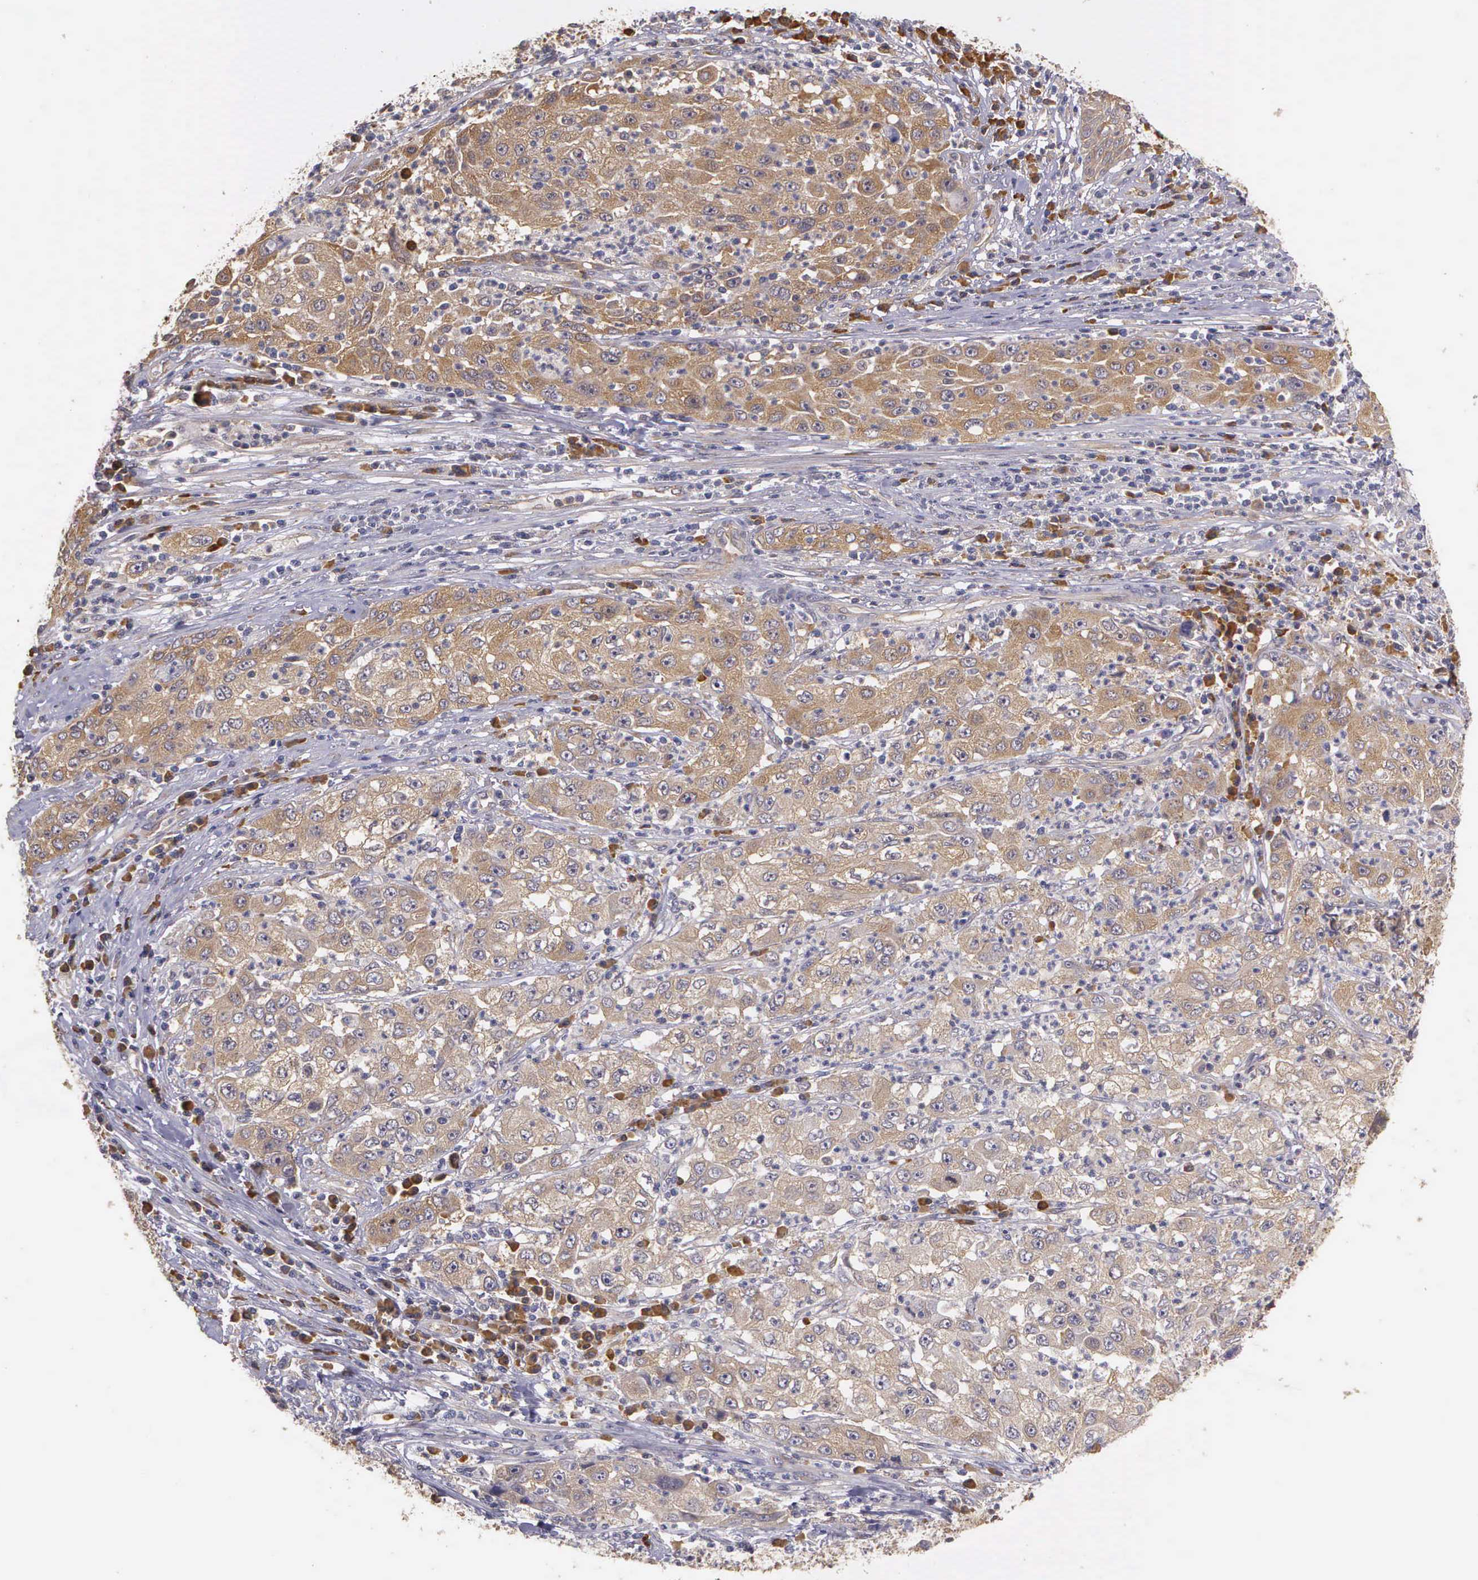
{"staining": {"intensity": "moderate", "quantity": ">75%", "location": "cytoplasmic/membranous"}, "tissue": "cervical cancer", "cell_type": "Tumor cells", "image_type": "cancer", "snomed": [{"axis": "morphology", "description": "Squamous cell carcinoma, NOS"}, {"axis": "topography", "description": "Cervix"}], "caption": "This is an image of immunohistochemistry staining of cervical cancer, which shows moderate staining in the cytoplasmic/membranous of tumor cells.", "gene": "EIF5", "patient": {"sex": "female", "age": 36}}